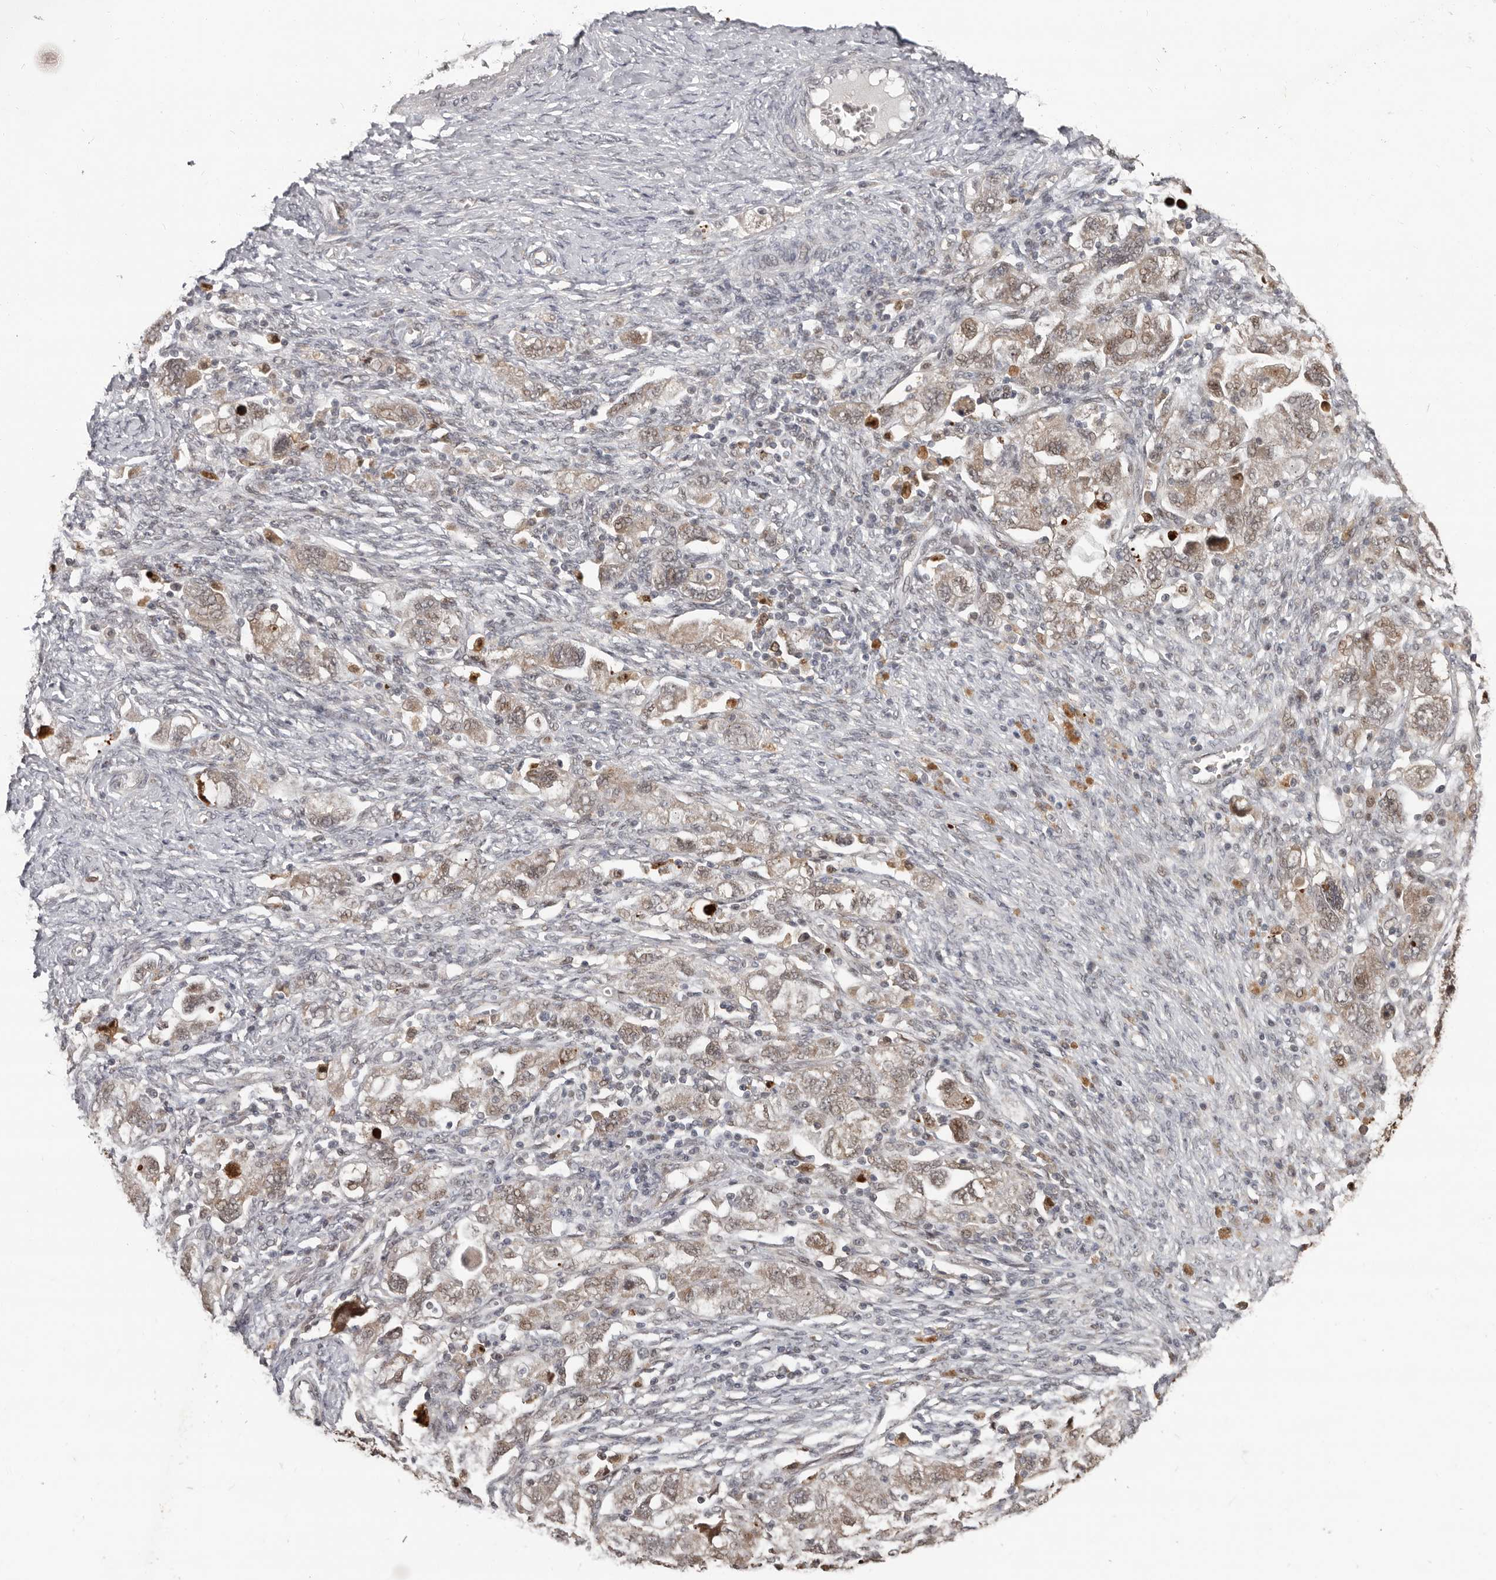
{"staining": {"intensity": "moderate", "quantity": "25%-75%", "location": "cytoplasmic/membranous,nuclear"}, "tissue": "ovarian cancer", "cell_type": "Tumor cells", "image_type": "cancer", "snomed": [{"axis": "morphology", "description": "Carcinoma, NOS"}, {"axis": "morphology", "description": "Cystadenocarcinoma, serous, NOS"}, {"axis": "topography", "description": "Ovary"}], "caption": "IHC staining of ovarian cancer (serous cystadenocarcinoma), which reveals medium levels of moderate cytoplasmic/membranous and nuclear expression in about 25%-75% of tumor cells indicating moderate cytoplasmic/membranous and nuclear protein staining. The staining was performed using DAB (3,3'-diaminobenzidine) (brown) for protein detection and nuclei were counterstained in hematoxylin (blue).", "gene": "APOL6", "patient": {"sex": "female", "age": 69}}